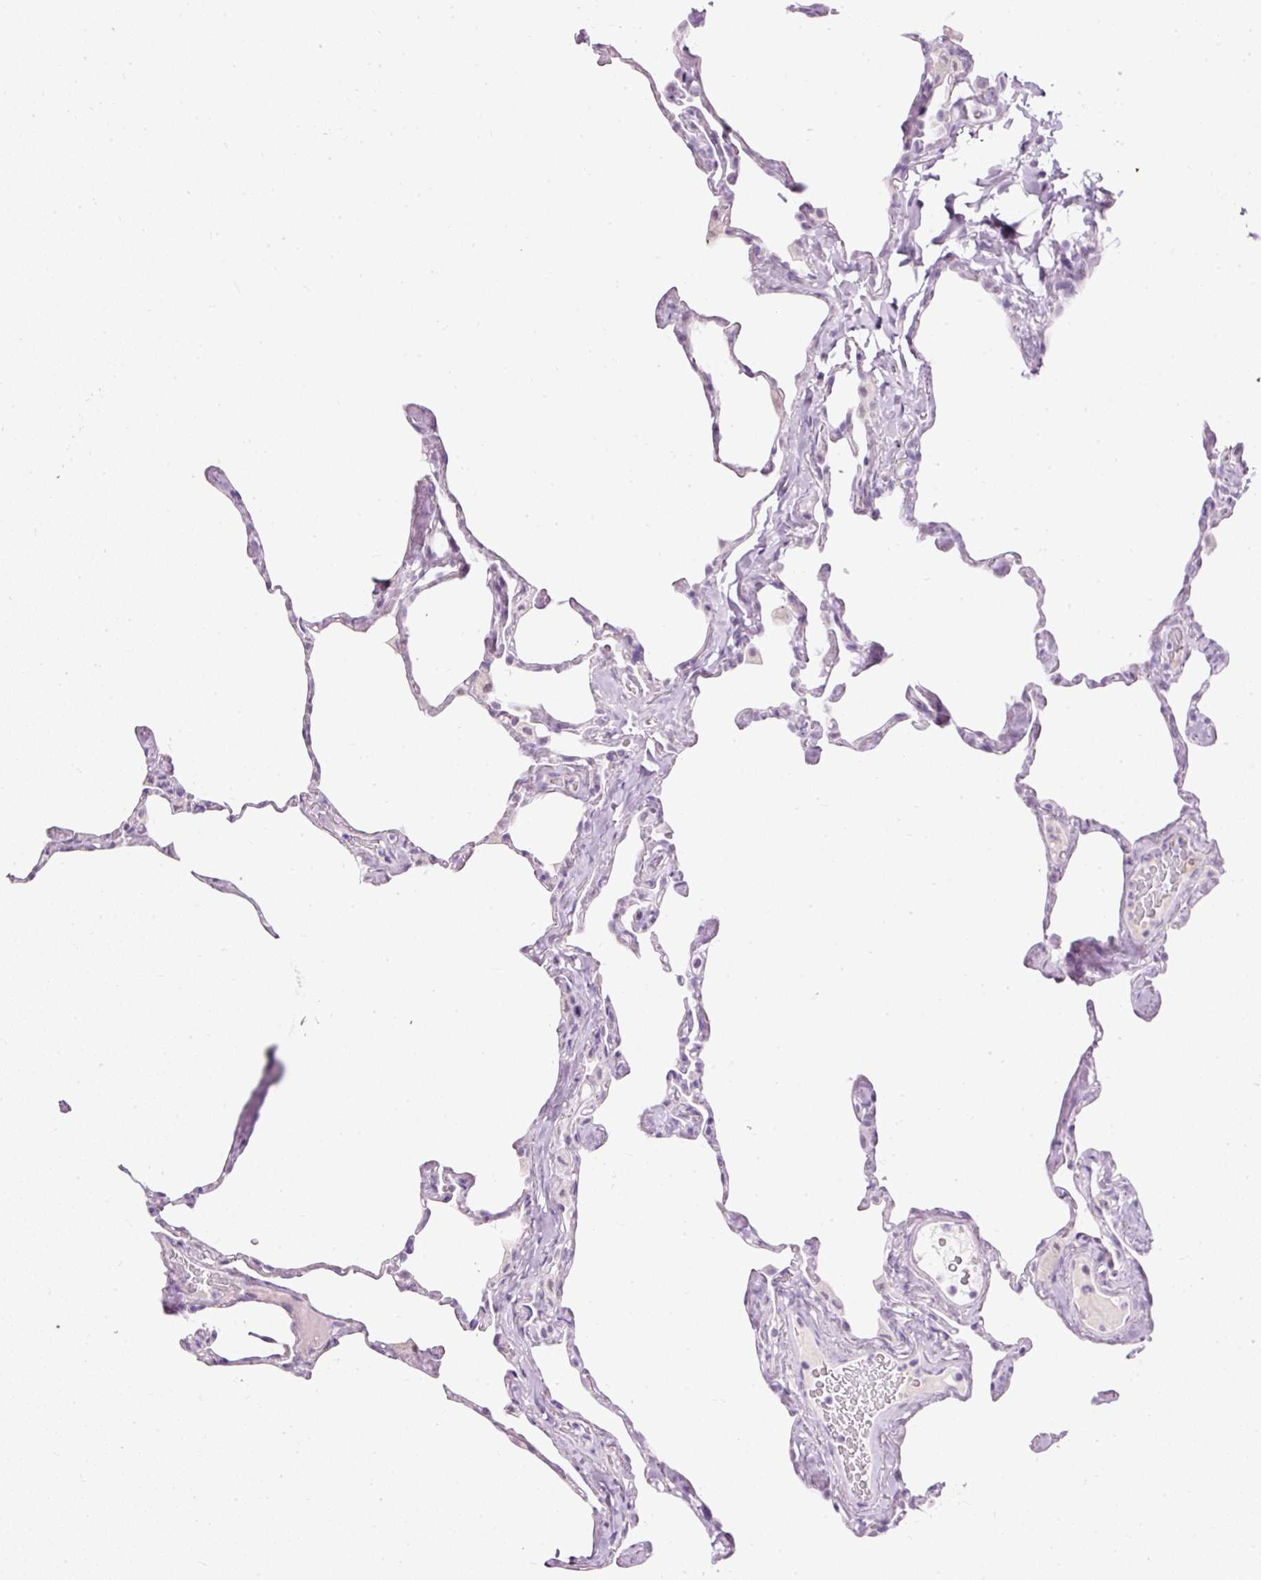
{"staining": {"intensity": "negative", "quantity": "none", "location": "none"}, "tissue": "lung", "cell_type": "Alveolar cells", "image_type": "normal", "snomed": [{"axis": "morphology", "description": "Normal tissue, NOS"}, {"axis": "topography", "description": "Lung"}], "caption": "Protein analysis of unremarkable lung exhibits no significant positivity in alveolar cells.", "gene": "PDE6B", "patient": {"sex": "male", "age": 65}}